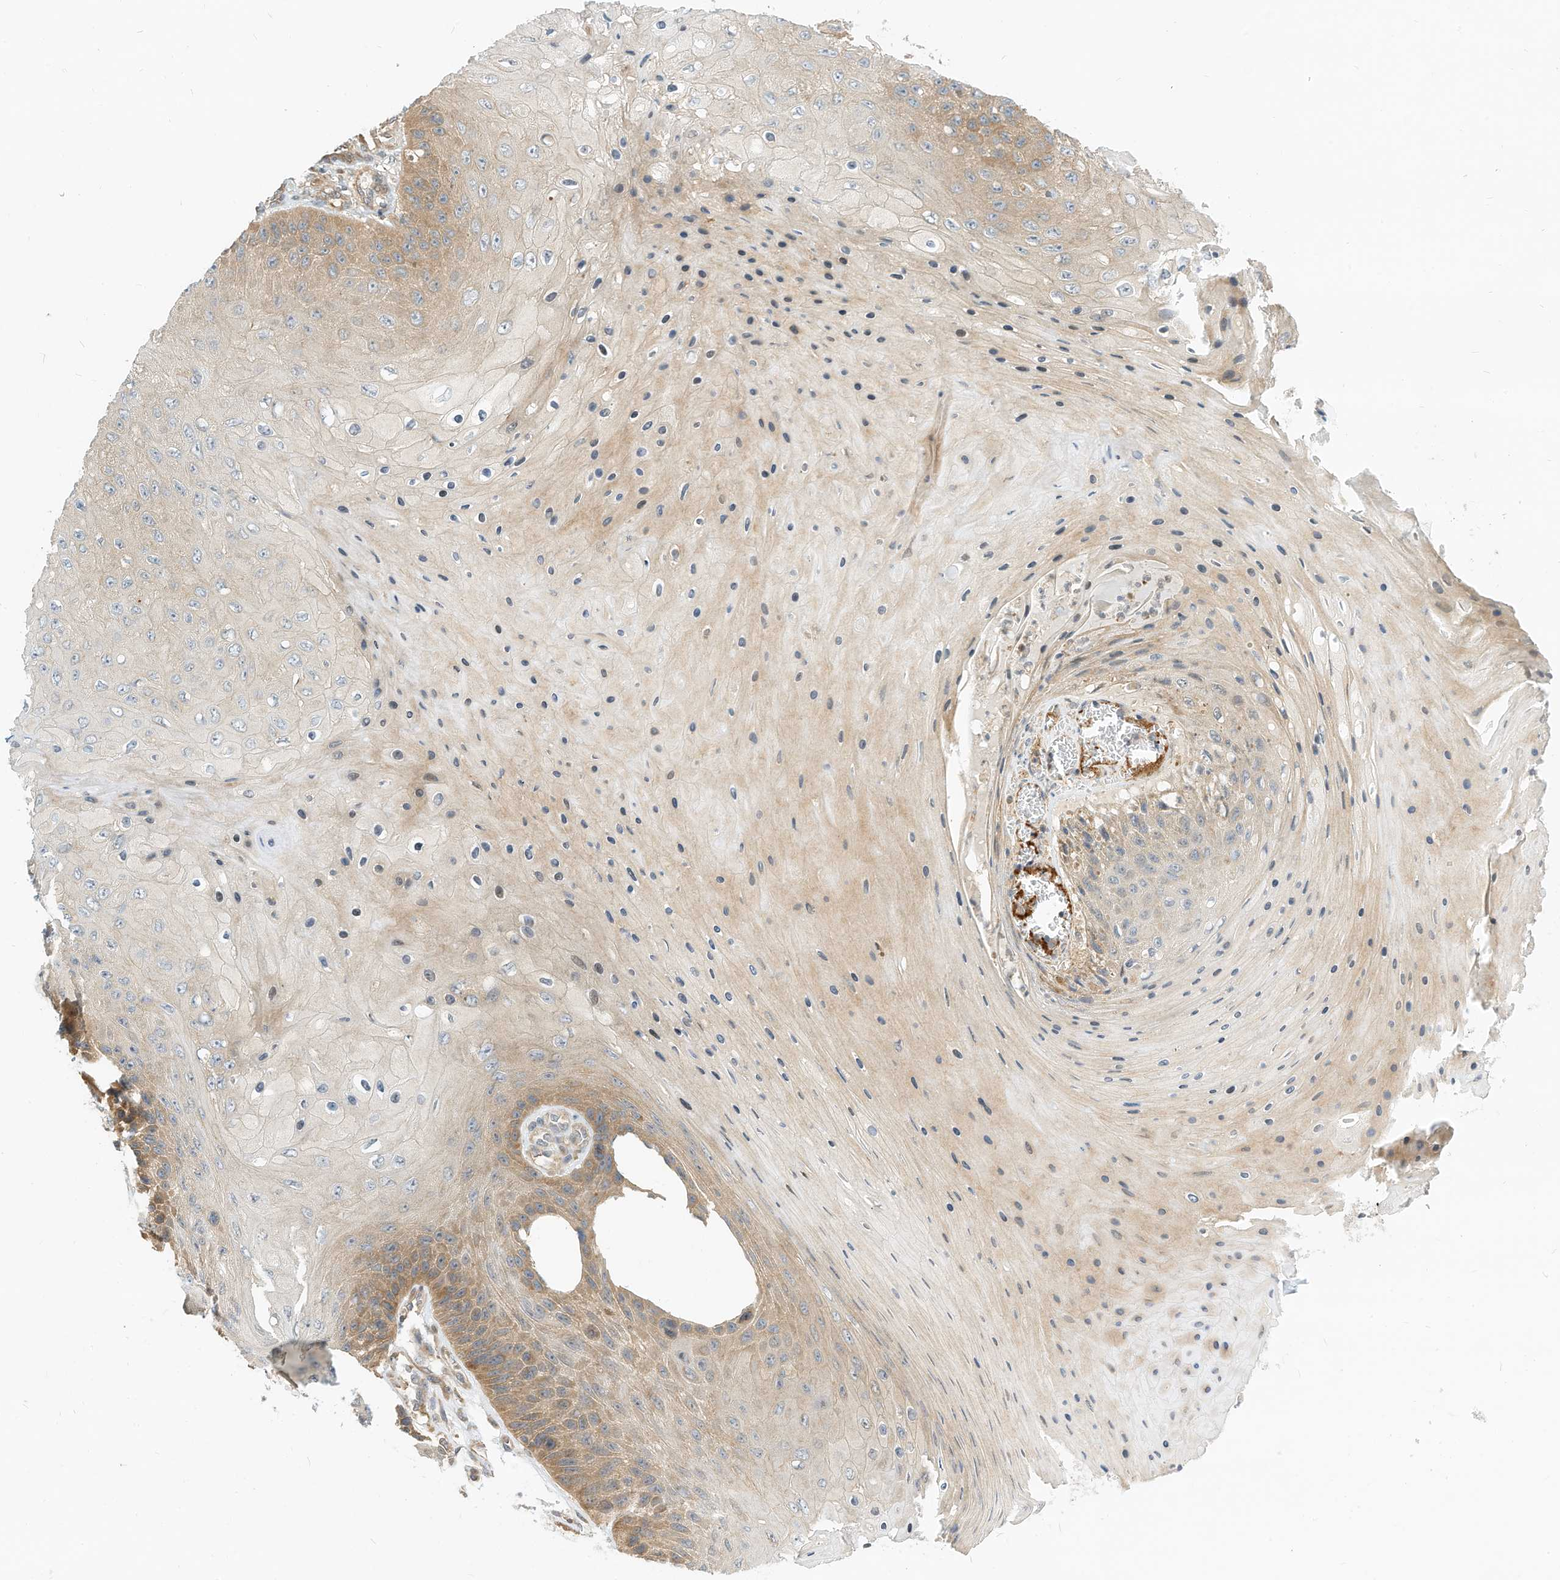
{"staining": {"intensity": "weak", "quantity": "<25%", "location": "cytoplasmic/membranous"}, "tissue": "skin cancer", "cell_type": "Tumor cells", "image_type": "cancer", "snomed": [{"axis": "morphology", "description": "Squamous cell carcinoma, NOS"}, {"axis": "topography", "description": "Skin"}], "caption": "Immunohistochemical staining of skin cancer shows no significant positivity in tumor cells. (DAB IHC, high magnification).", "gene": "OFD1", "patient": {"sex": "female", "age": 88}}